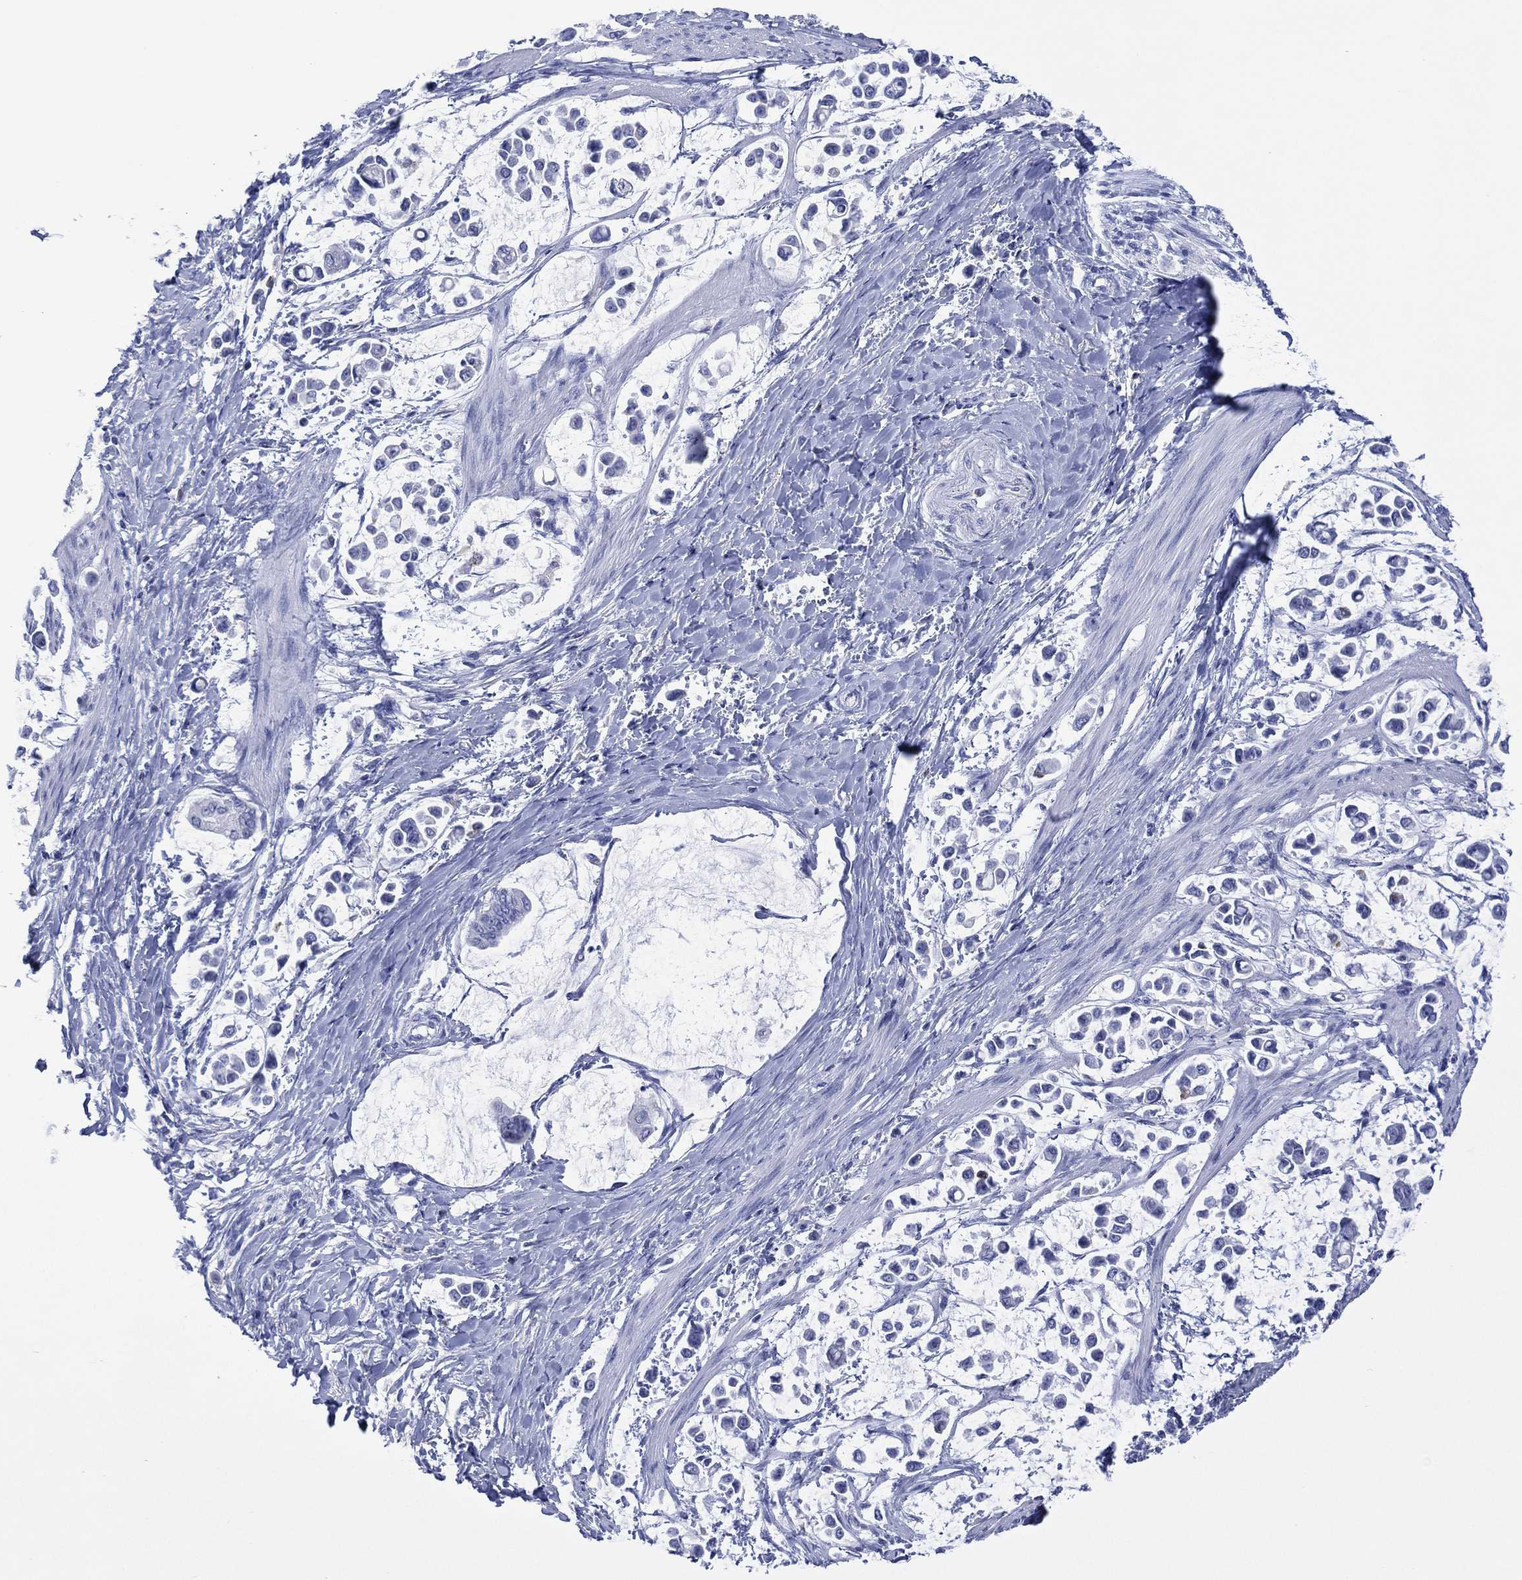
{"staining": {"intensity": "negative", "quantity": "none", "location": "none"}, "tissue": "stomach cancer", "cell_type": "Tumor cells", "image_type": "cancer", "snomed": [{"axis": "morphology", "description": "Adenocarcinoma, NOS"}, {"axis": "topography", "description": "Stomach"}], "caption": "Immunohistochemical staining of stomach adenocarcinoma exhibits no significant staining in tumor cells.", "gene": "DPP4", "patient": {"sex": "male", "age": 82}}